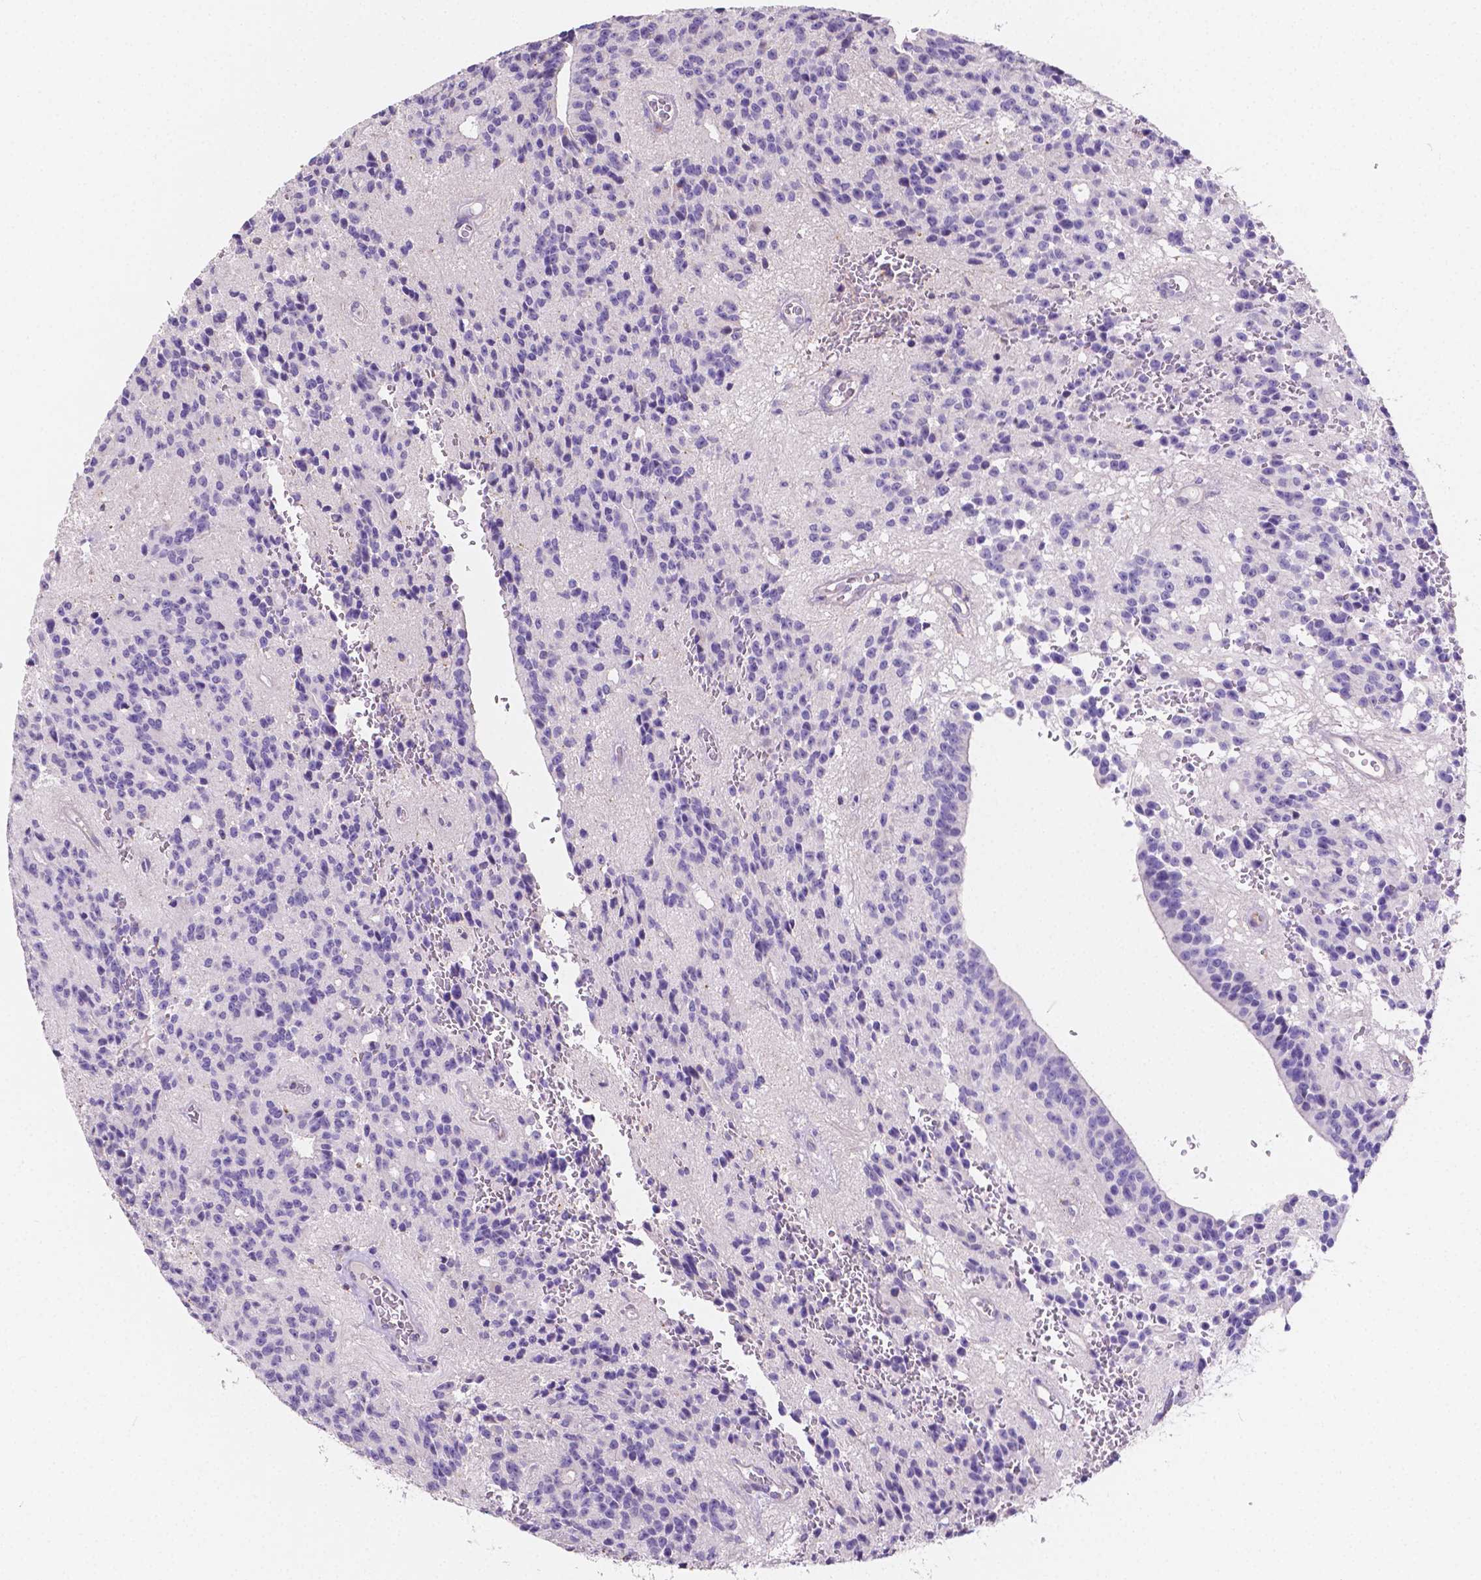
{"staining": {"intensity": "negative", "quantity": "none", "location": "none"}, "tissue": "glioma", "cell_type": "Tumor cells", "image_type": "cancer", "snomed": [{"axis": "morphology", "description": "Glioma, malignant, Low grade"}, {"axis": "topography", "description": "Brain"}], "caption": "A histopathology image of human glioma is negative for staining in tumor cells. The staining is performed using DAB brown chromogen with nuclei counter-stained in using hematoxylin.", "gene": "TMEM130", "patient": {"sex": "male", "age": 31}}